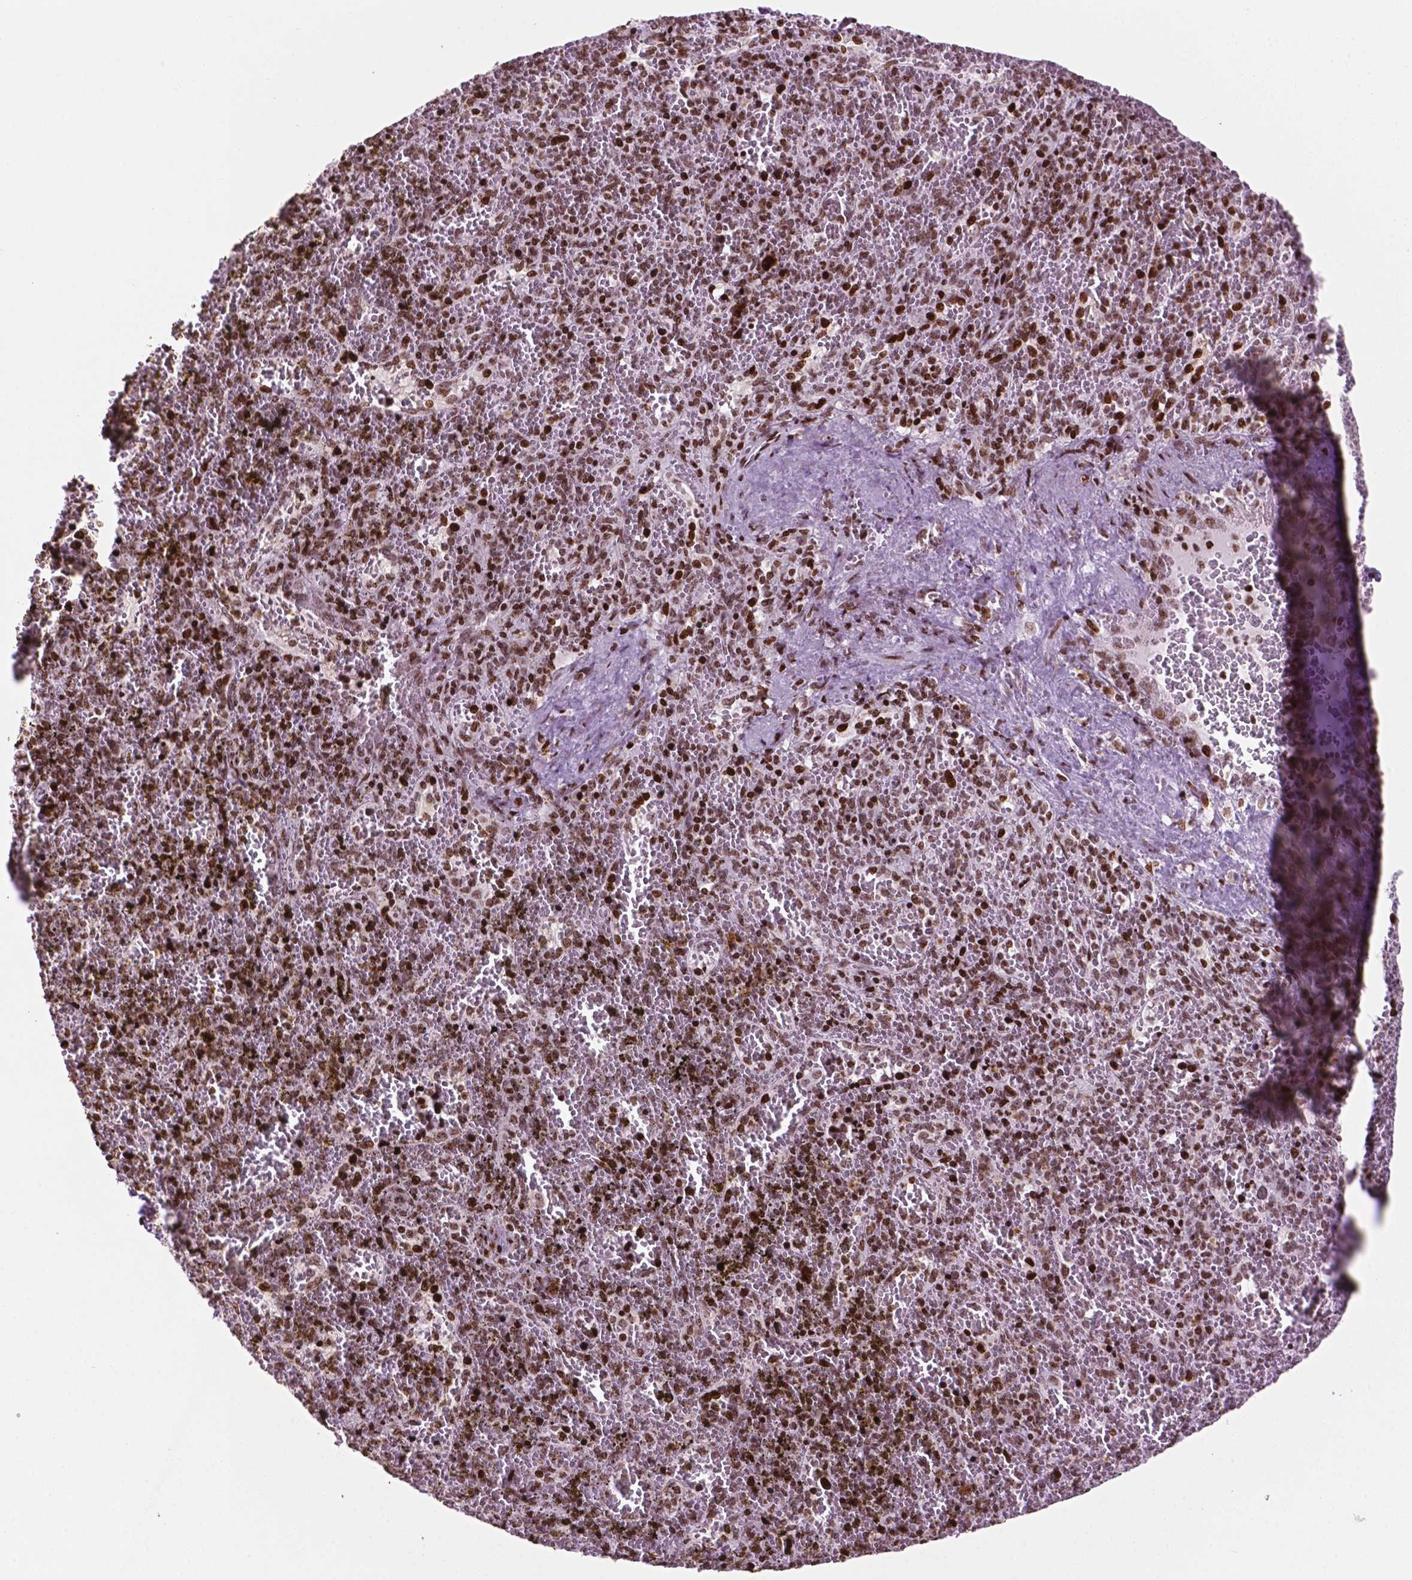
{"staining": {"intensity": "strong", "quantity": ">75%", "location": "nuclear"}, "tissue": "spleen", "cell_type": "Cells in red pulp", "image_type": "normal", "snomed": [{"axis": "morphology", "description": "Normal tissue, NOS"}, {"axis": "topography", "description": "Spleen"}], "caption": "High-magnification brightfield microscopy of normal spleen stained with DAB (3,3'-diaminobenzidine) (brown) and counterstained with hematoxylin (blue). cells in red pulp exhibit strong nuclear expression is present in about>75% of cells. (IHC, brightfield microscopy, high magnification).", "gene": "TMEM250", "patient": {"sex": "female", "age": 50}}